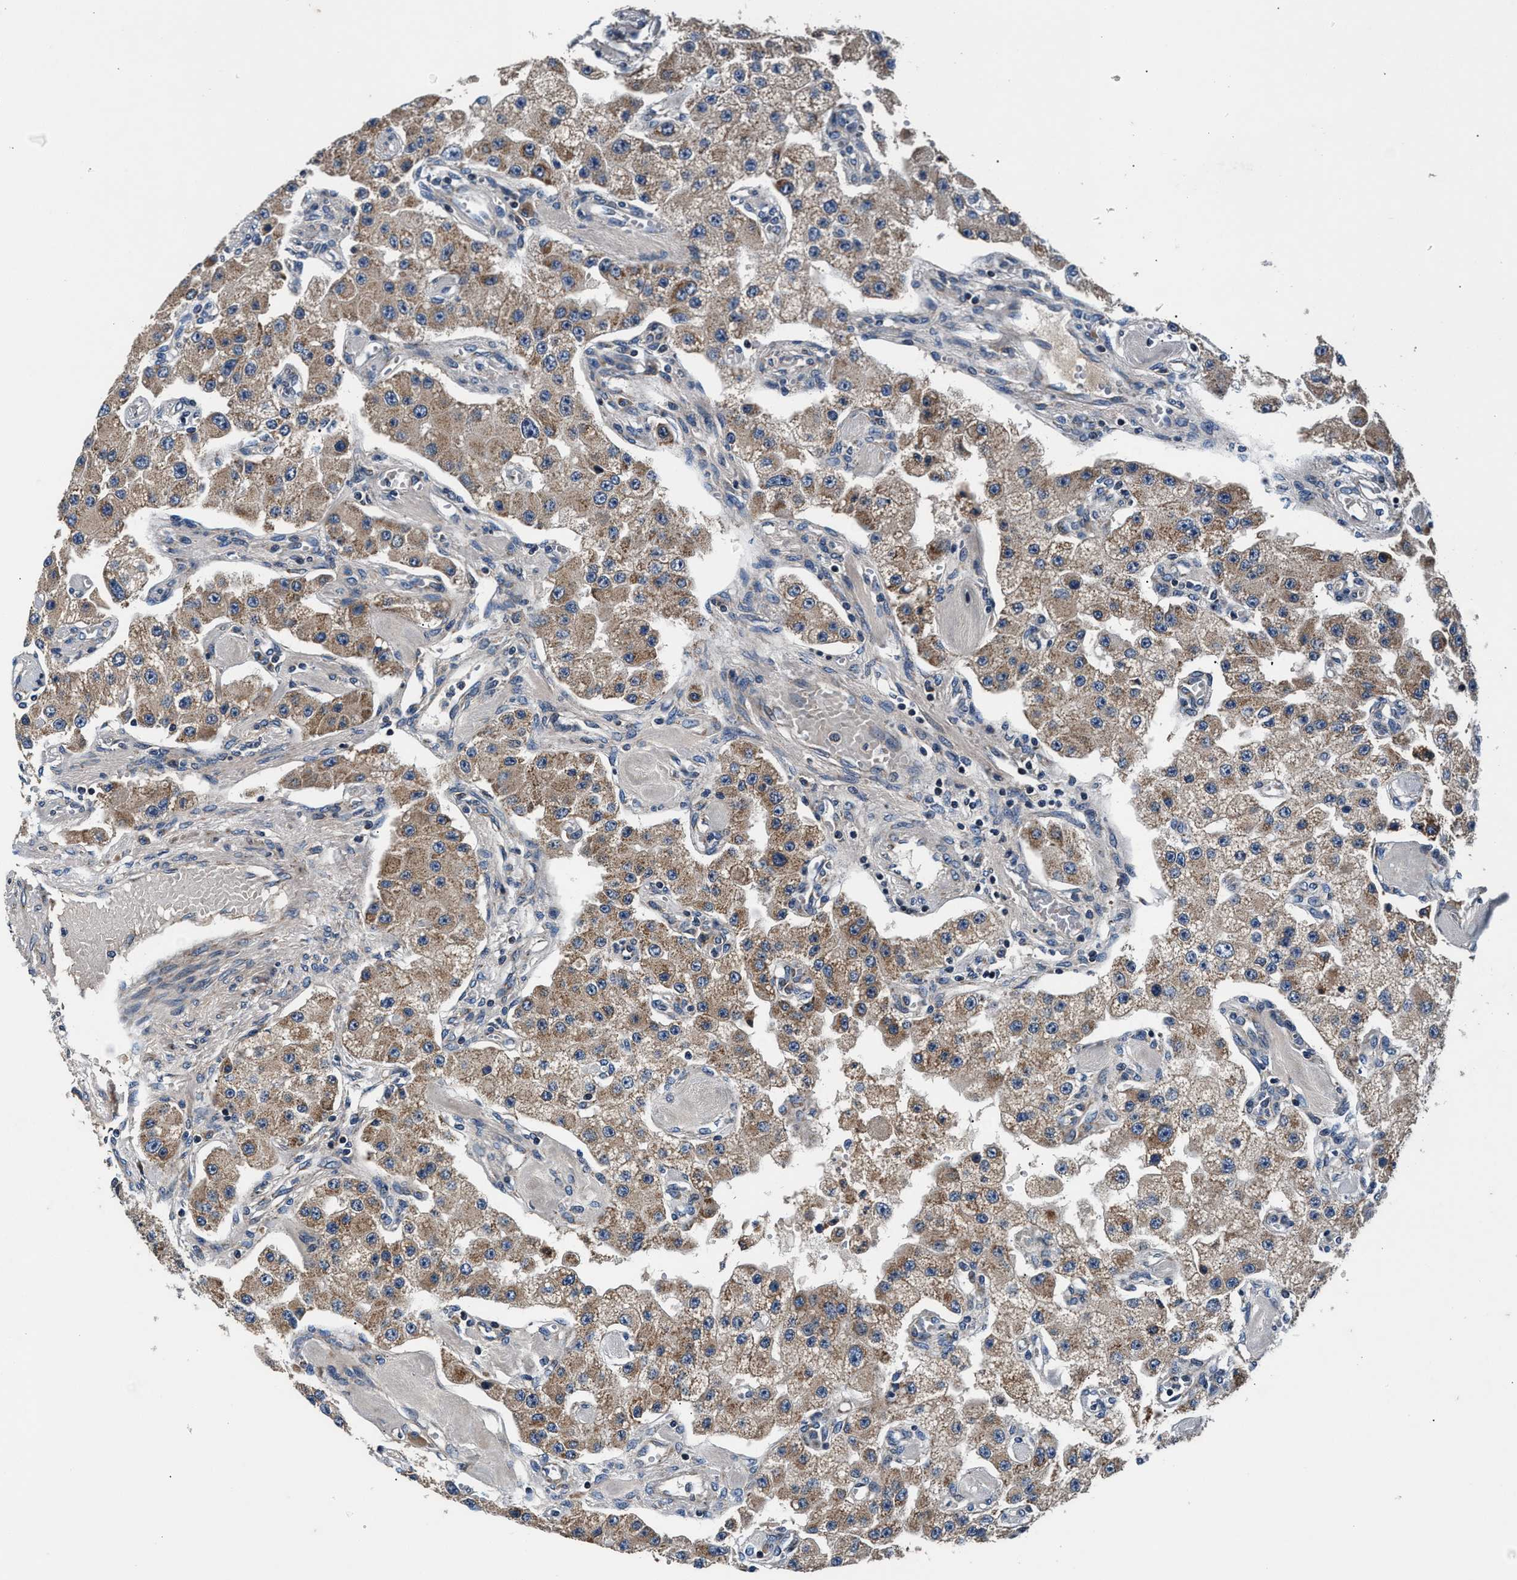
{"staining": {"intensity": "moderate", "quantity": ">75%", "location": "cytoplasmic/membranous"}, "tissue": "carcinoid", "cell_type": "Tumor cells", "image_type": "cancer", "snomed": [{"axis": "morphology", "description": "Carcinoid, malignant, NOS"}, {"axis": "topography", "description": "Pancreas"}], "caption": "Brown immunohistochemical staining in carcinoid (malignant) shows moderate cytoplasmic/membranous staining in approximately >75% of tumor cells. The staining was performed using DAB to visualize the protein expression in brown, while the nuclei were stained in blue with hematoxylin (Magnification: 20x).", "gene": "IMMT", "patient": {"sex": "male", "age": 41}}